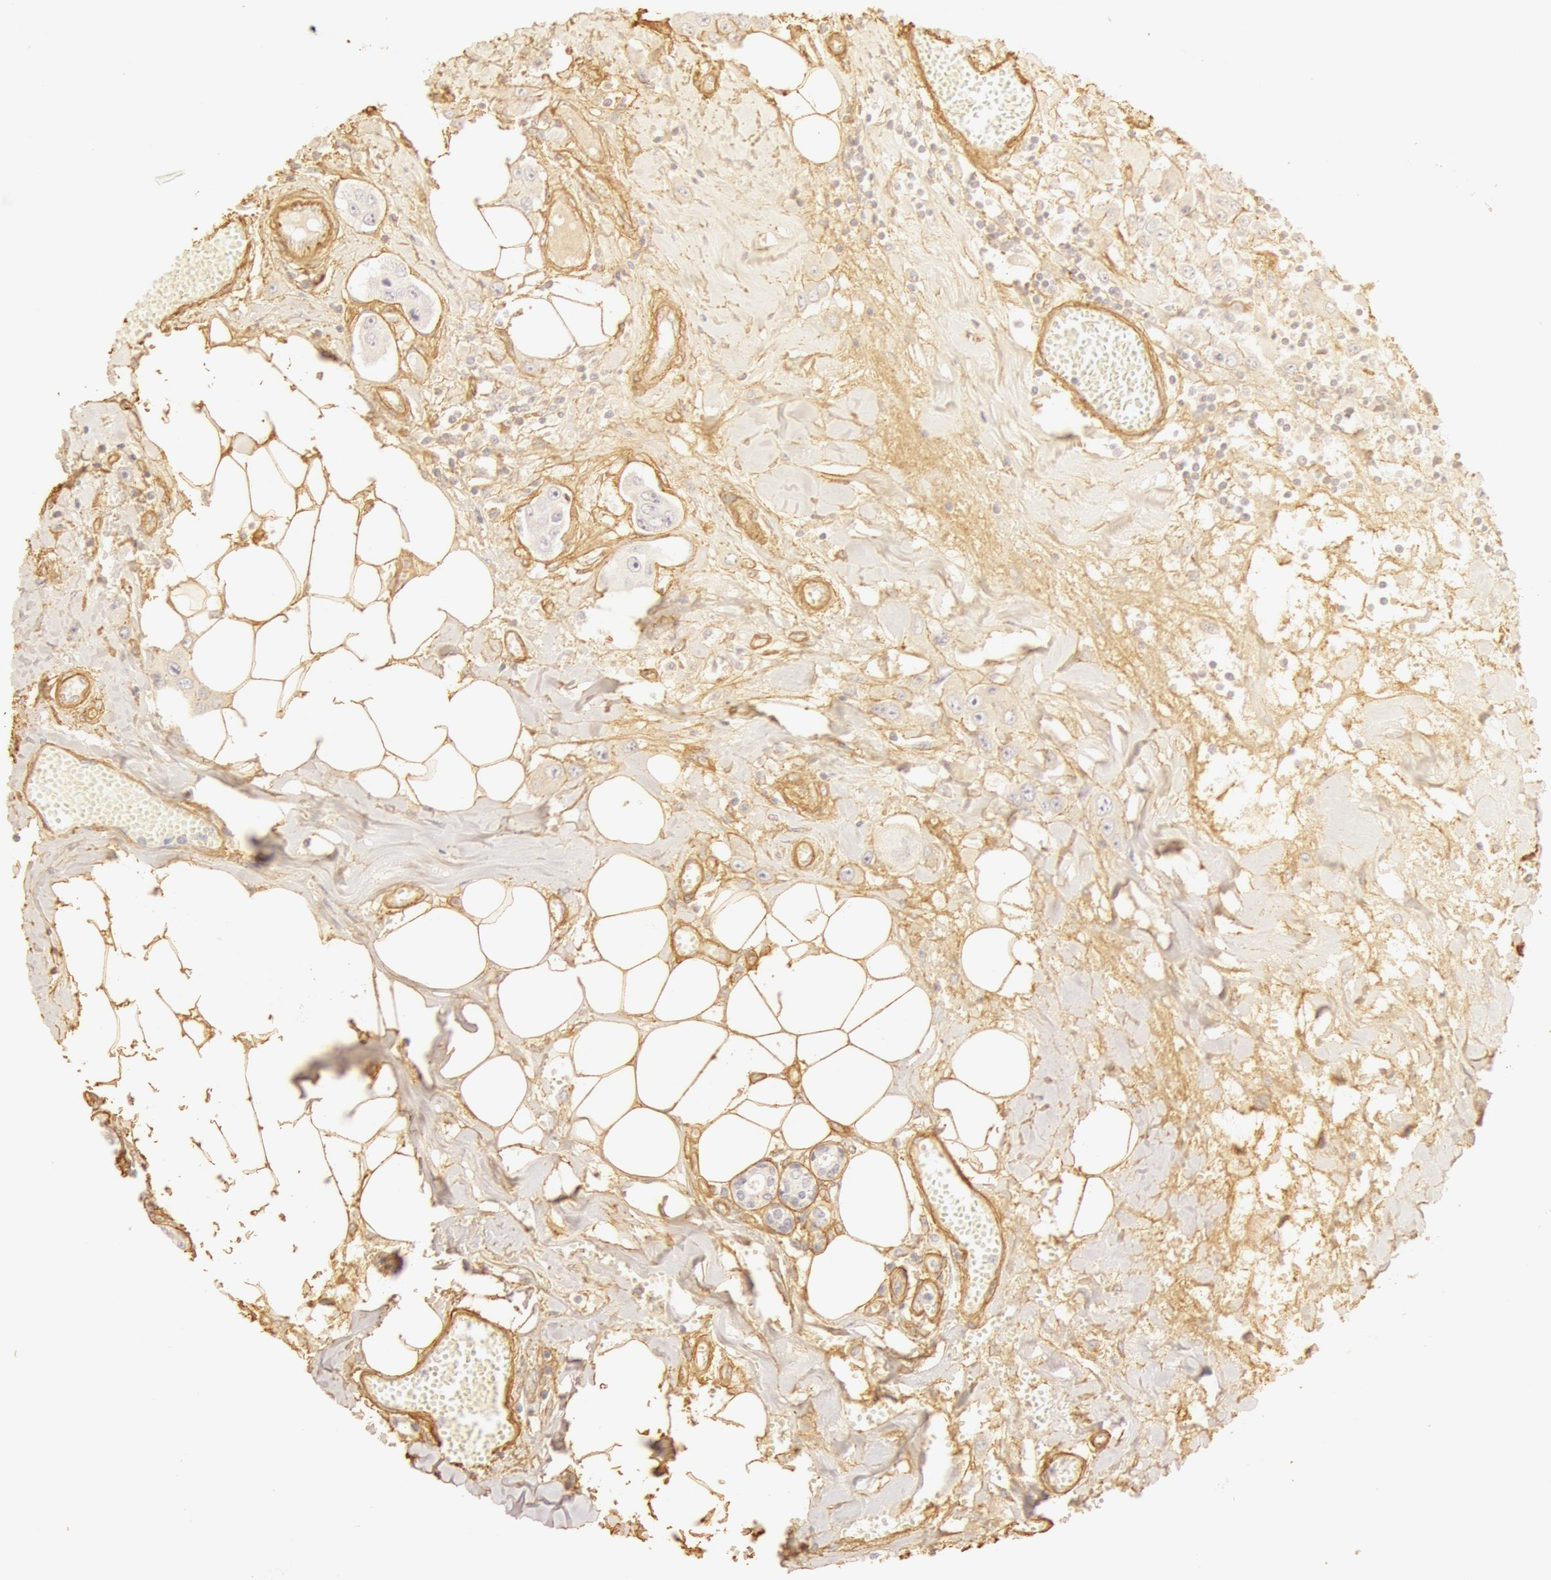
{"staining": {"intensity": "weak", "quantity": "25%-75%", "location": "cytoplasmic/membranous"}, "tissue": "breast cancer", "cell_type": "Tumor cells", "image_type": "cancer", "snomed": [{"axis": "morphology", "description": "Duct carcinoma"}, {"axis": "topography", "description": "Breast"}], "caption": "Immunohistochemical staining of breast cancer shows low levels of weak cytoplasmic/membranous protein positivity in about 25%-75% of tumor cells. Nuclei are stained in blue.", "gene": "COL4A1", "patient": {"sex": "female", "age": 58}}